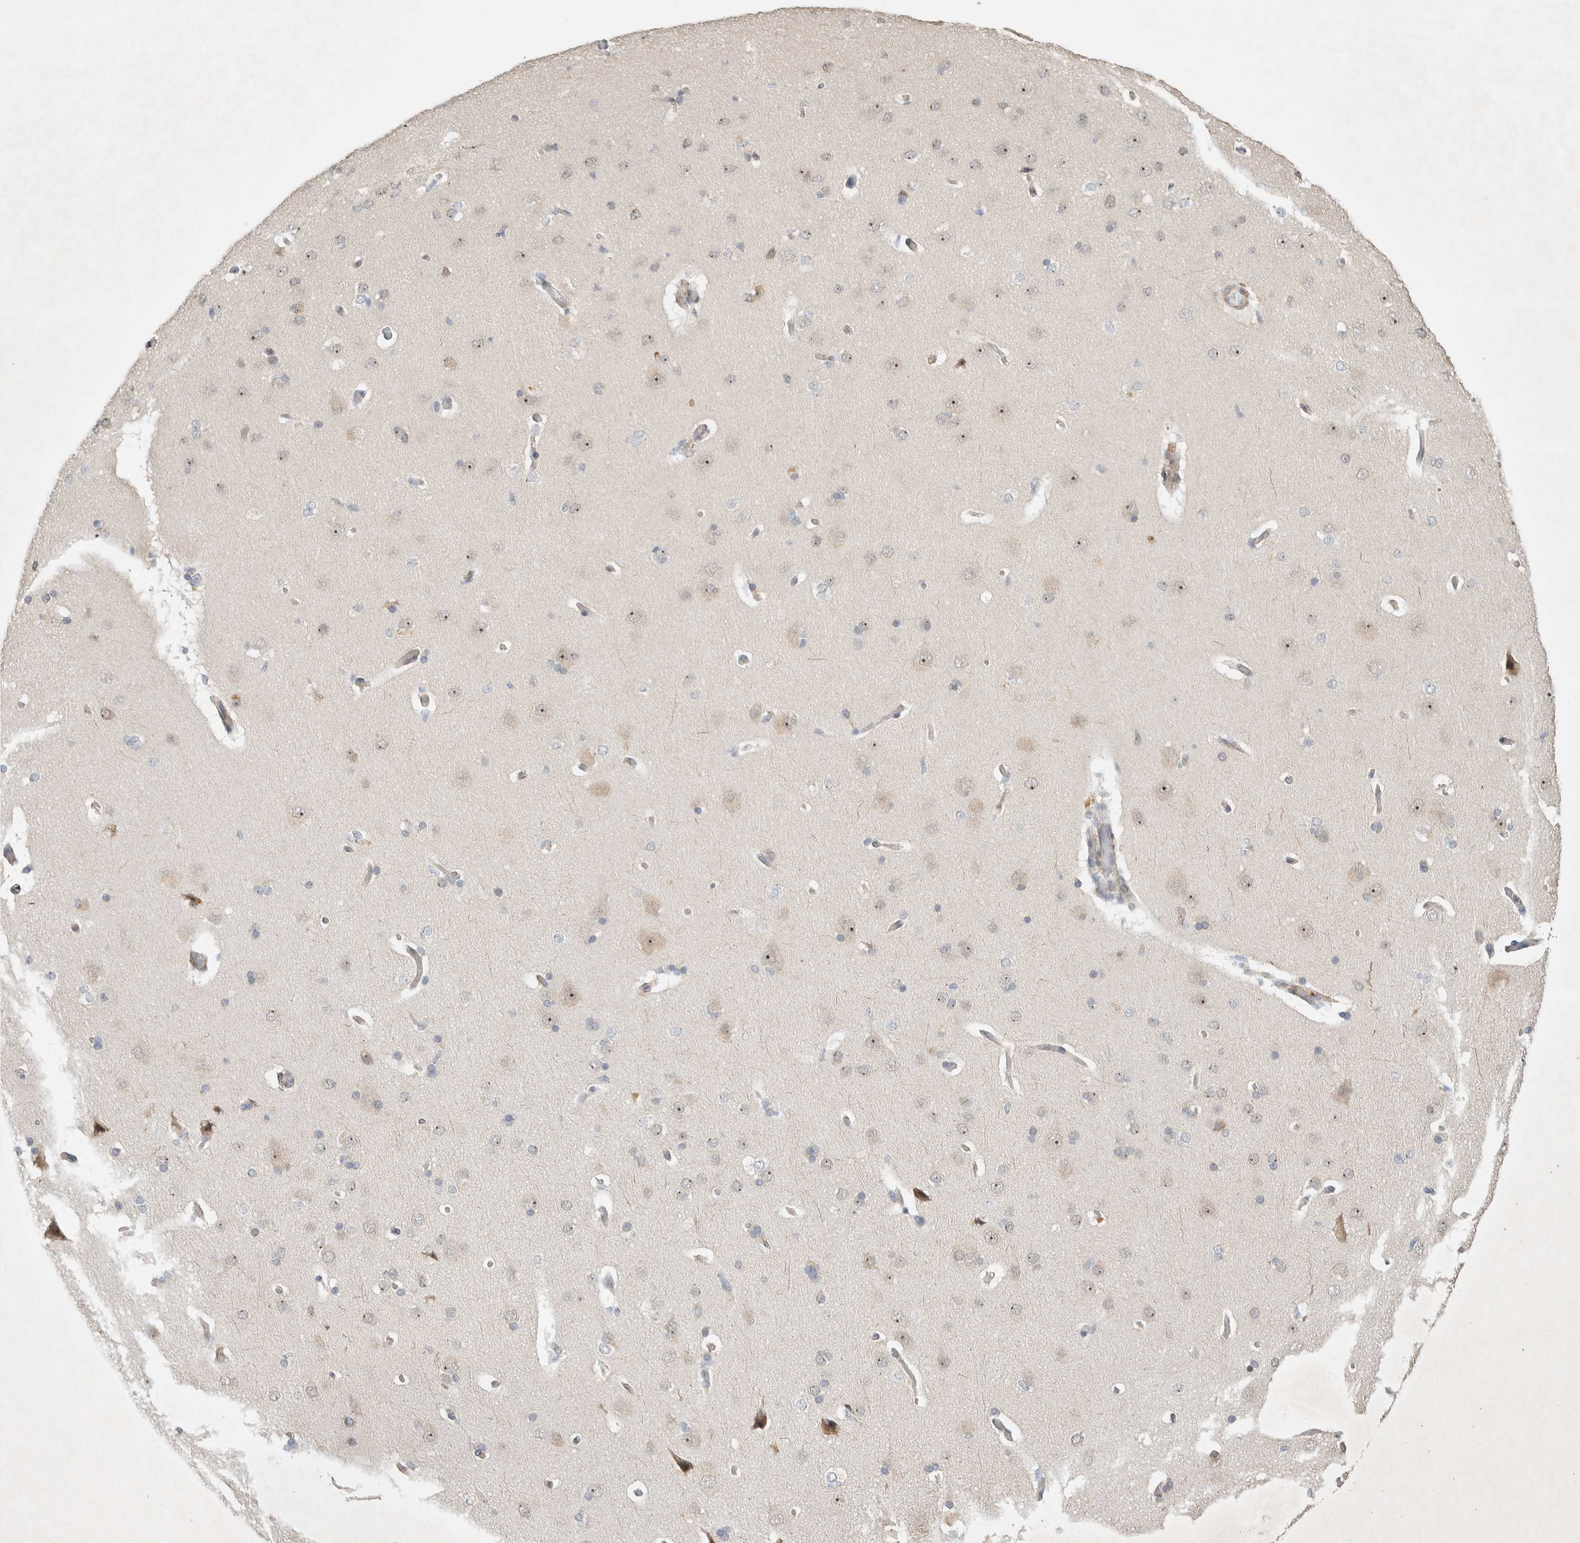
{"staining": {"intensity": "negative", "quantity": "none", "location": "none"}, "tissue": "cerebral cortex", "cell_type": "Endothelial cells", "image_type": "normal", "snomed": [{"axis": "morphology", "description": "Normal tissue, NOS"}, {"axis": "topography", "description": "Cerebral cortex"}], "caption": "High magnification brightfield microscopy of benign cerebral cortex stained with DAB (brown) and counterstained with hematoxylin (blue): endothelial cells show no significant positivity.", "gene": "KLHL40", "patient": {"sex": "male", "age": 62}}